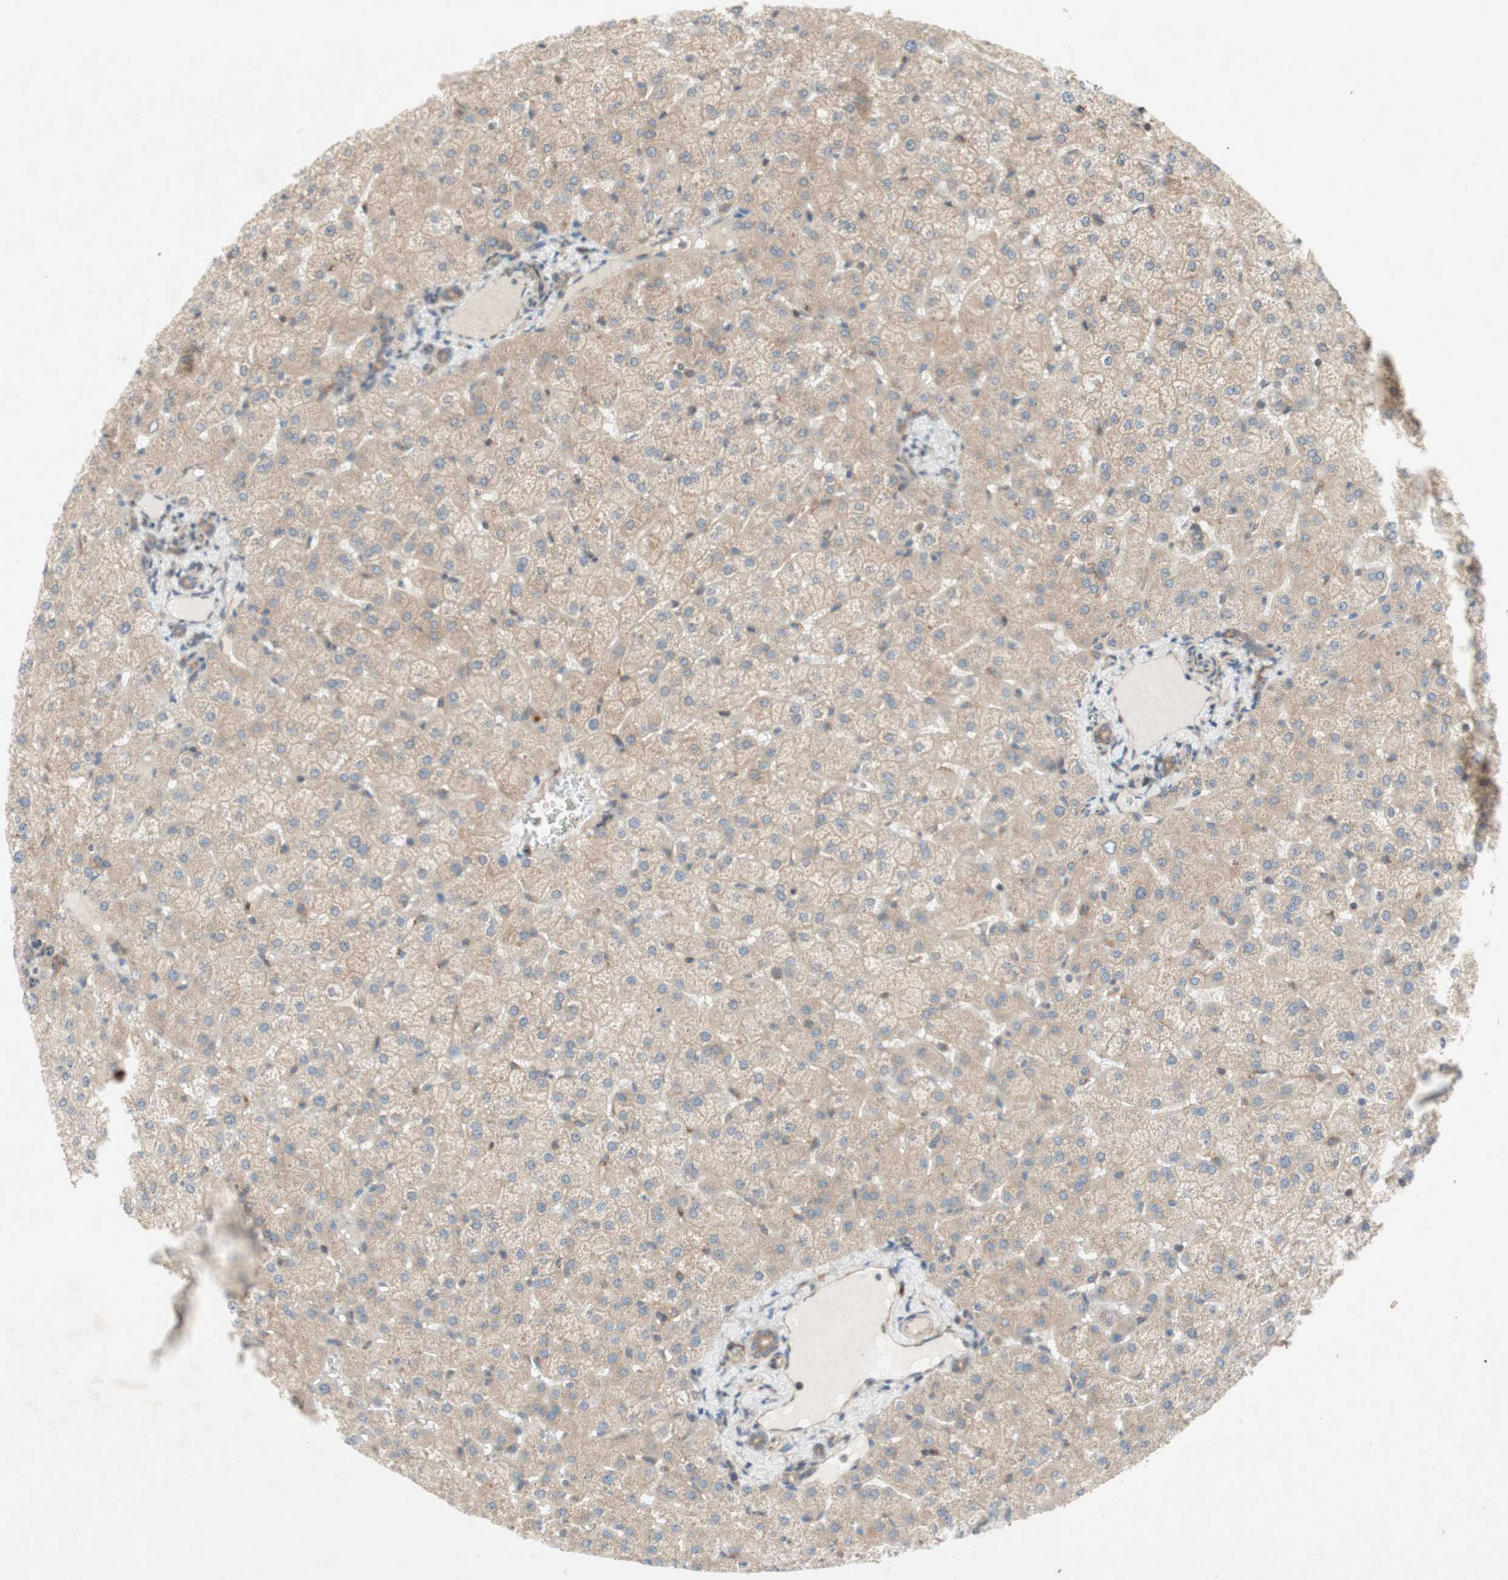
{"staining": {"intensity": "moderate", "quantity": ">75%", "location": "cytoplasmic/membranous"}, "tissue": "liver", "cell_type": "Cholangiocytes", "image_type": "normal", "snomed": [{"axis": "morphology", "description": "Normal tissue, NOS"}, {"axis": "topography", "description": "Liver"}], "caption": "IHC of unremarkable human liver reveals medium levels of moderate cytoplasmic/membranous staining in about >75% of cholangiocytes.", "gene": "SOCS2", "patient": {"sex": "female", "age": 32}}